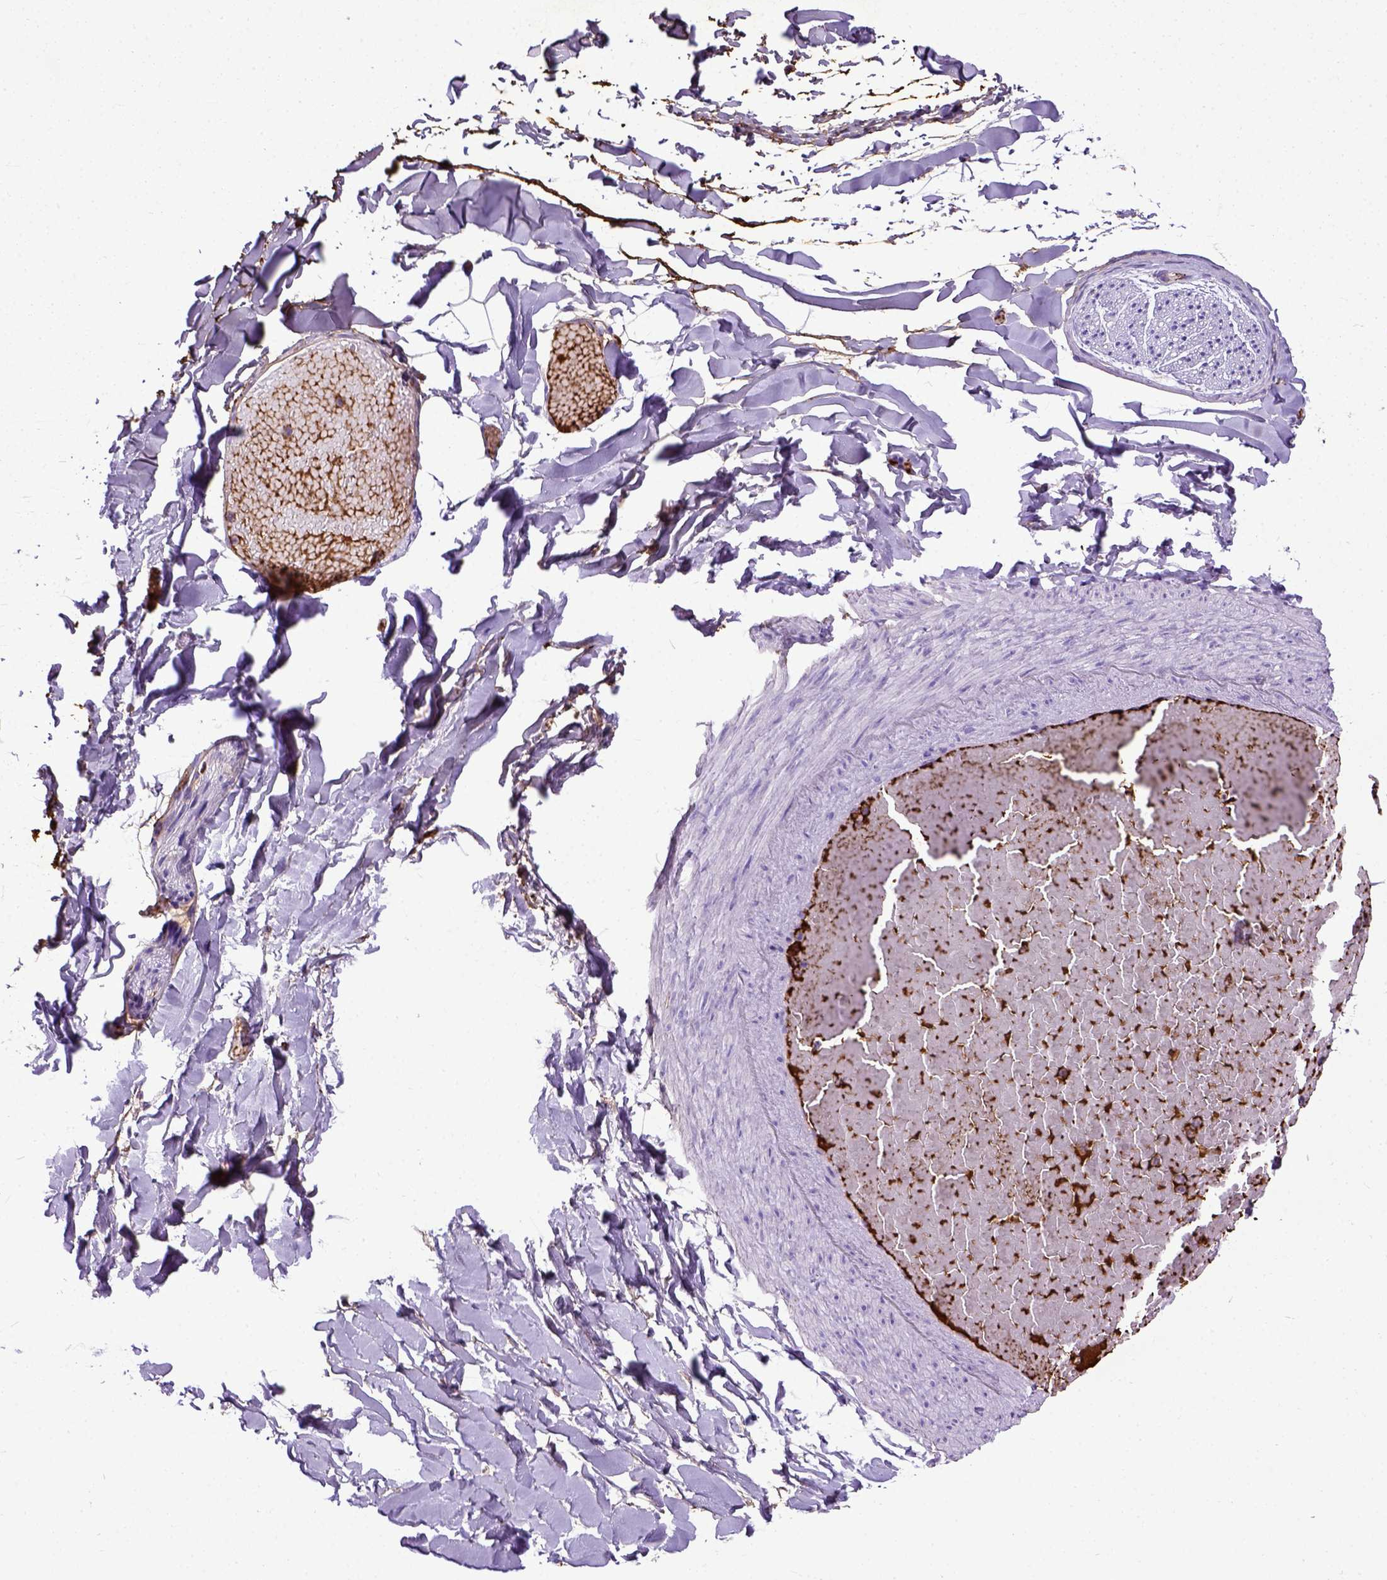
{"staining": {"intensity": "negative", "quantity": "none", "location": "none"}, "tissue": "adipose tissue", "cell_type": "Adipocytes", "image_type": "normal", "snomed": [{"axis": "morphology", "description": "Normal tissue, NOS"}, {"axis": "topography", "description": "Gallbladder"}, {"axis": "topography", "description": "Peripheral nerve tissue"}], "caption": "This is an IHC histopathology image of benign human adipose tissue. There is no staining in adipocytes.", "gene": "ADAMTS8", "patient": {"sex": "female", "age": 45}}